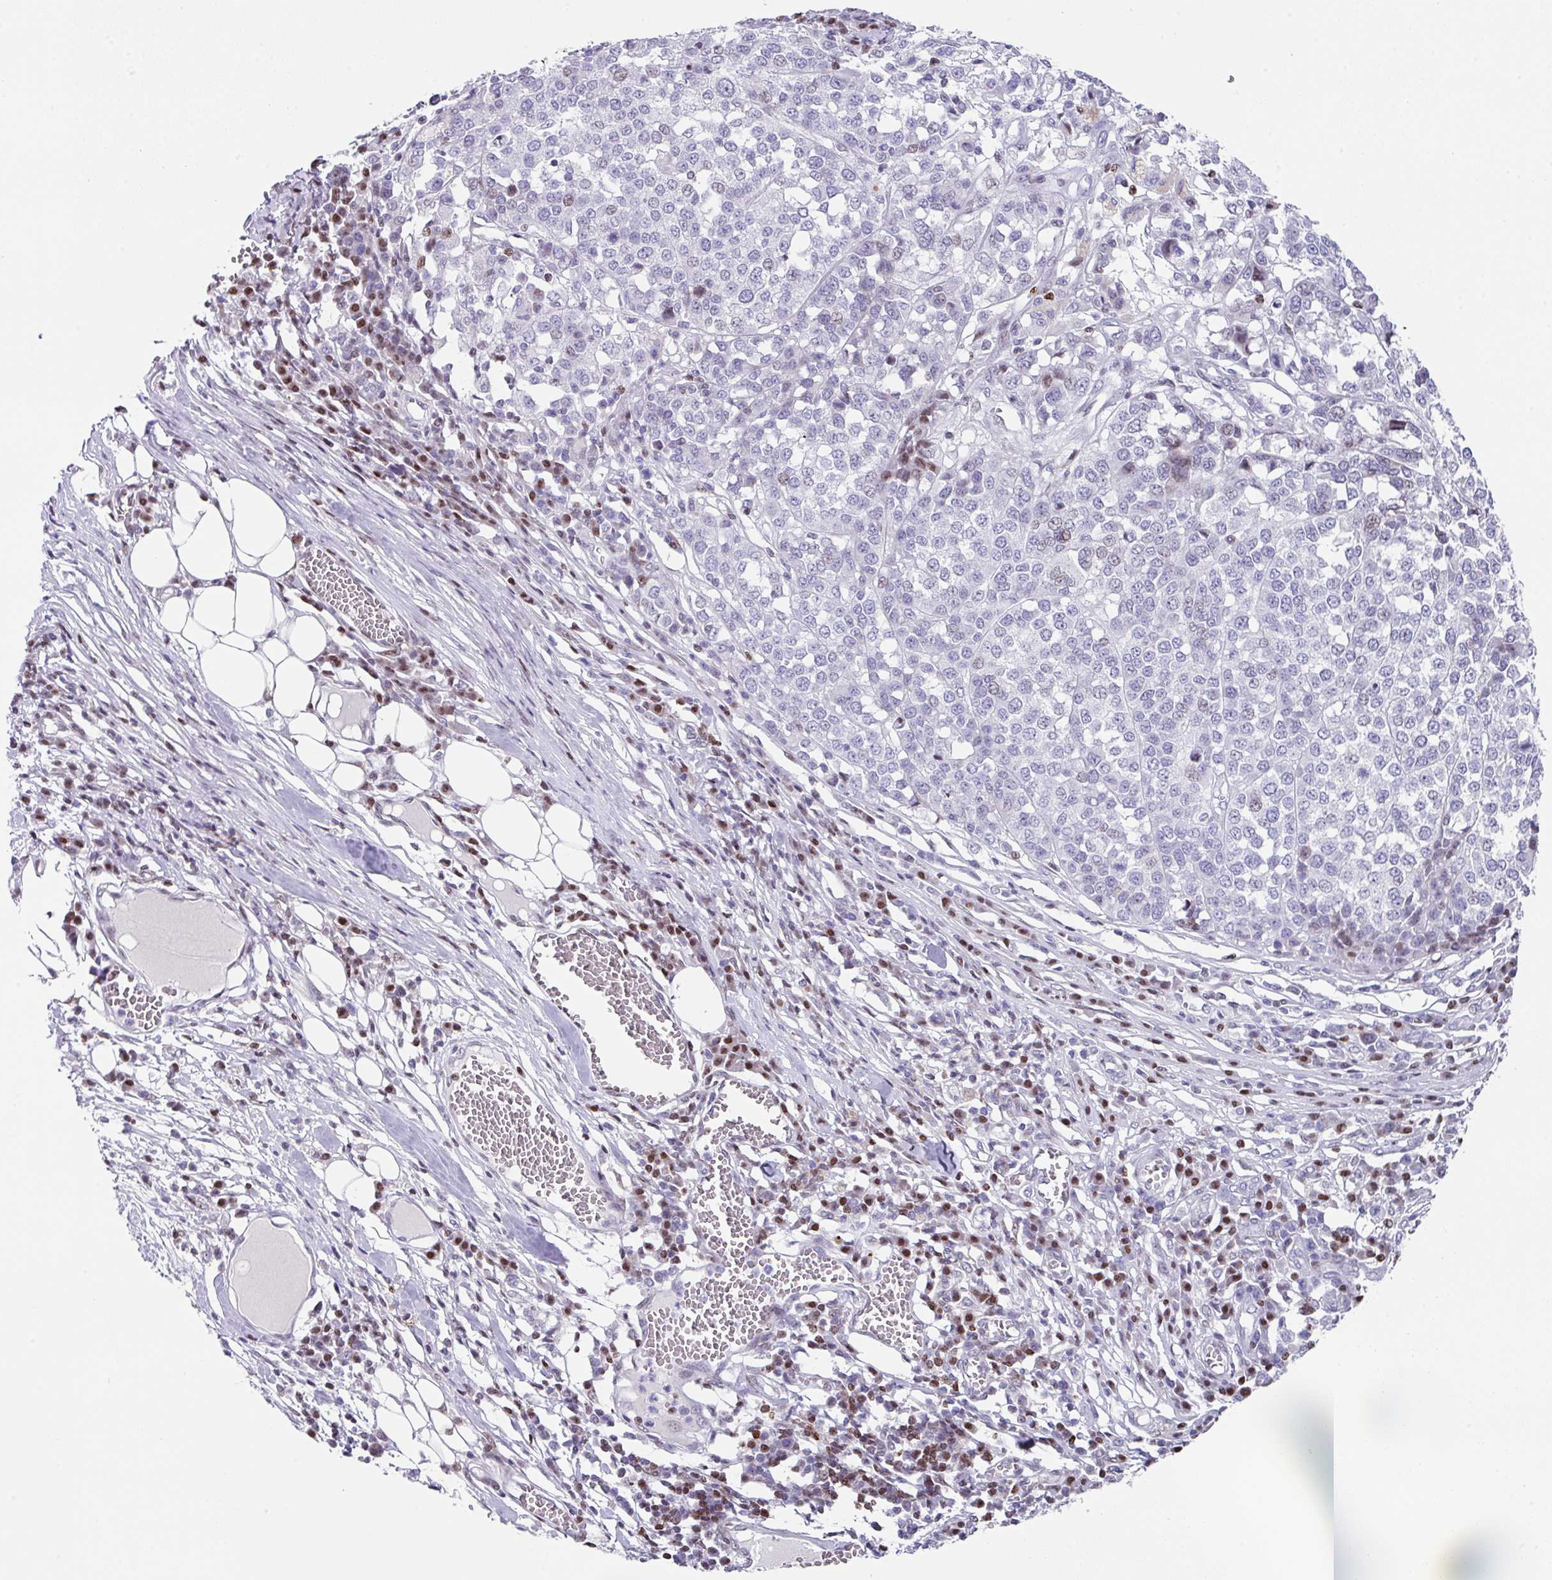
{"staining": {"intensity": "negative", "quantity": "none", "location": "none"}, "tissue": "melanoma", "cell_type": "Tumor cells", "image_type": "cancer", "snomed": [{"axis": "morphology", "description": "Malignant melanoma, Metastatic site"}, {"axis": "topography", "description": "Lymph node"}], "caption": "IHC photomicrograph of neoplastic tissue: melanoma stained with DAB (3,3'-diaminobenzidine) displays no significant protein positivity in tumor cells.", "gene": "TCF3", "patient": {"sex": "male", "age": 44}}